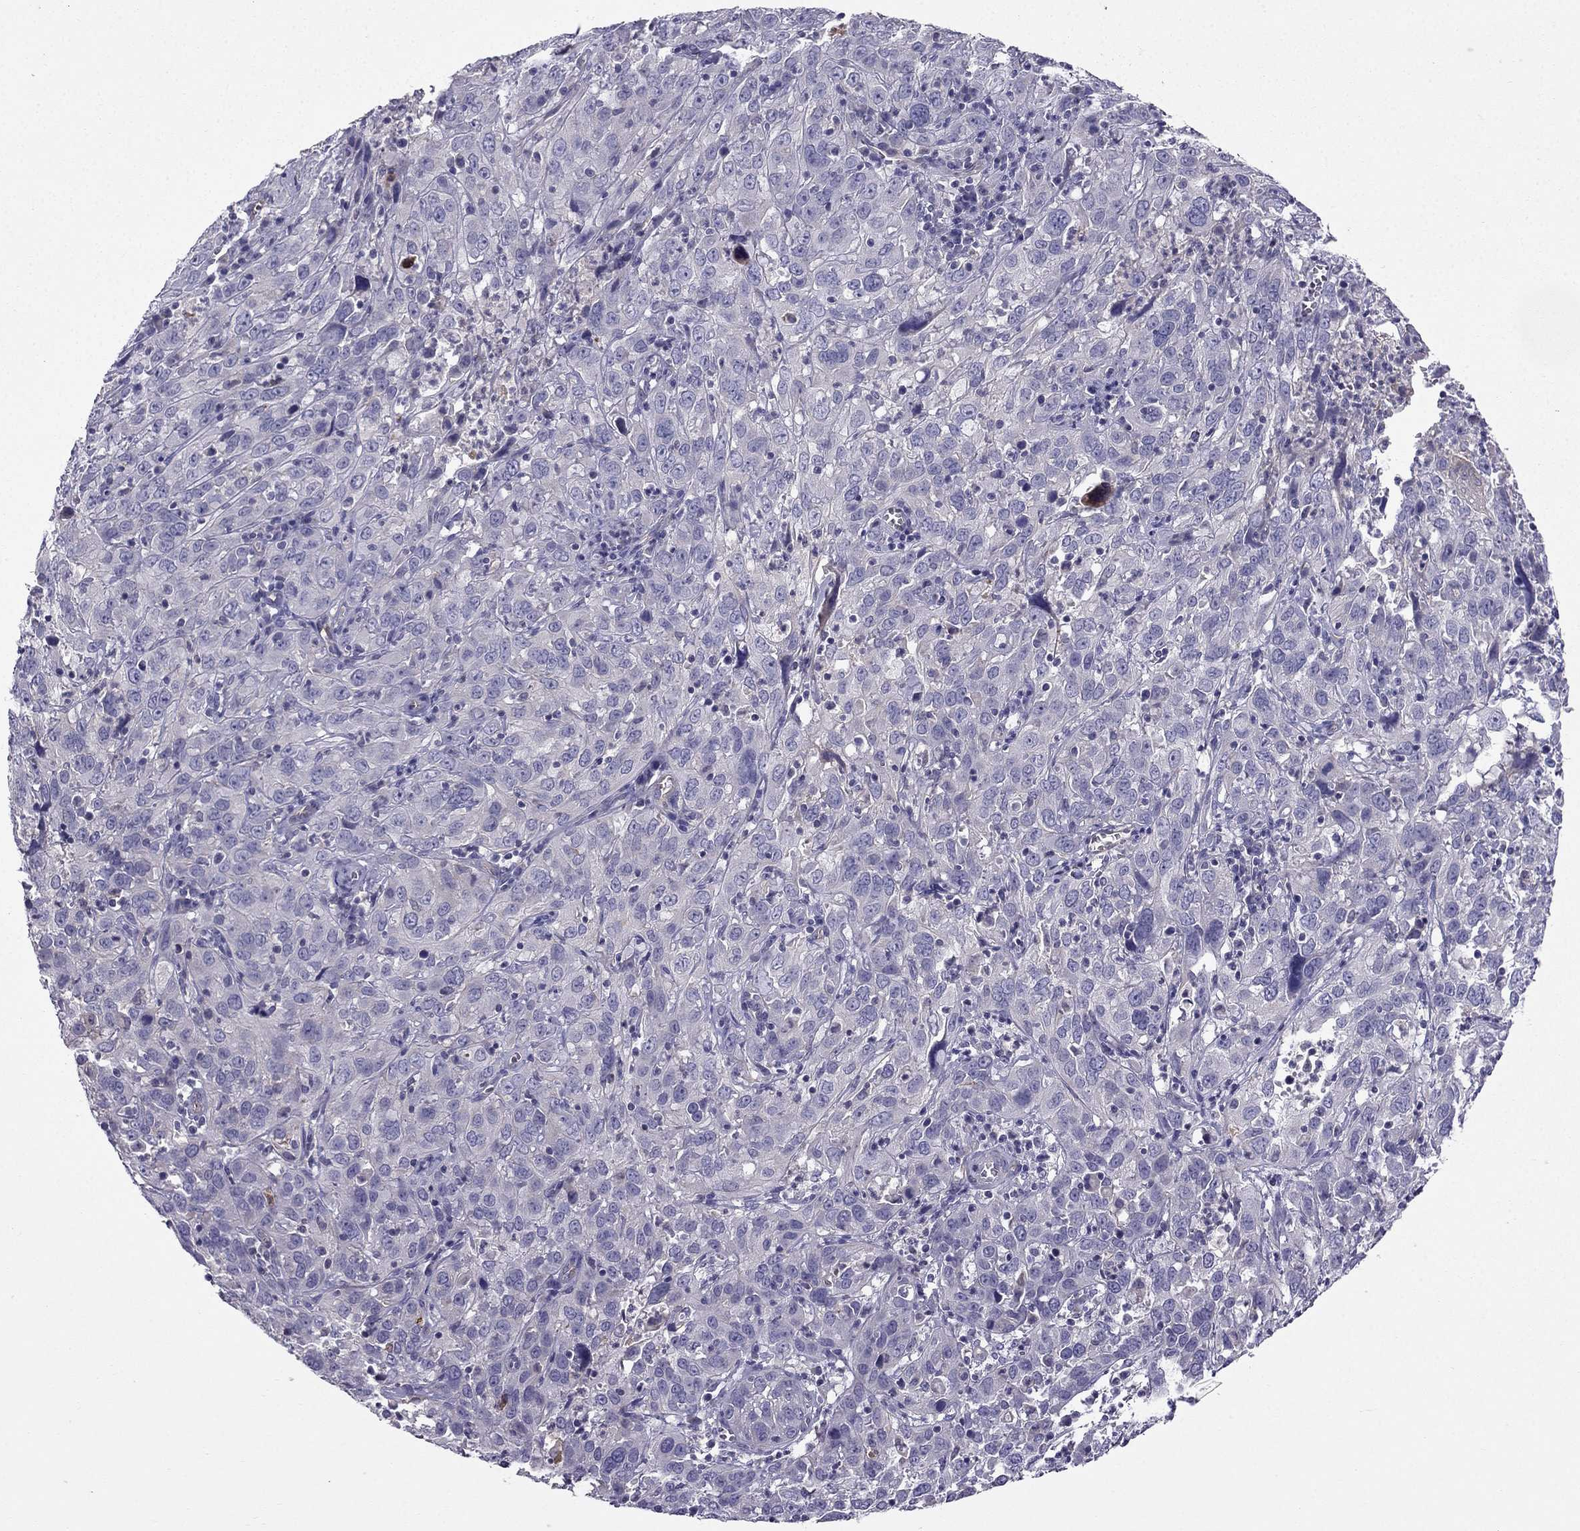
{"staining": {"intensity": "negative", "quantity": "none", "location": "none"}, "tissue": "cervical cancer", "cell_type": "Tumor cells", "image_type": "cancer", "snomed": [{"axis": "morphology", "description": "Squamous cell carcinoma, NOS"}, {"axis": "topography", "description": "Cervix"}], "caption": "Human cervical squamous cell carcinoma stained for a protein using IHC exhibits no positivity in tumor cells.", "gene": "SYT5", "patient": {"sex": "female", "age": 32}}